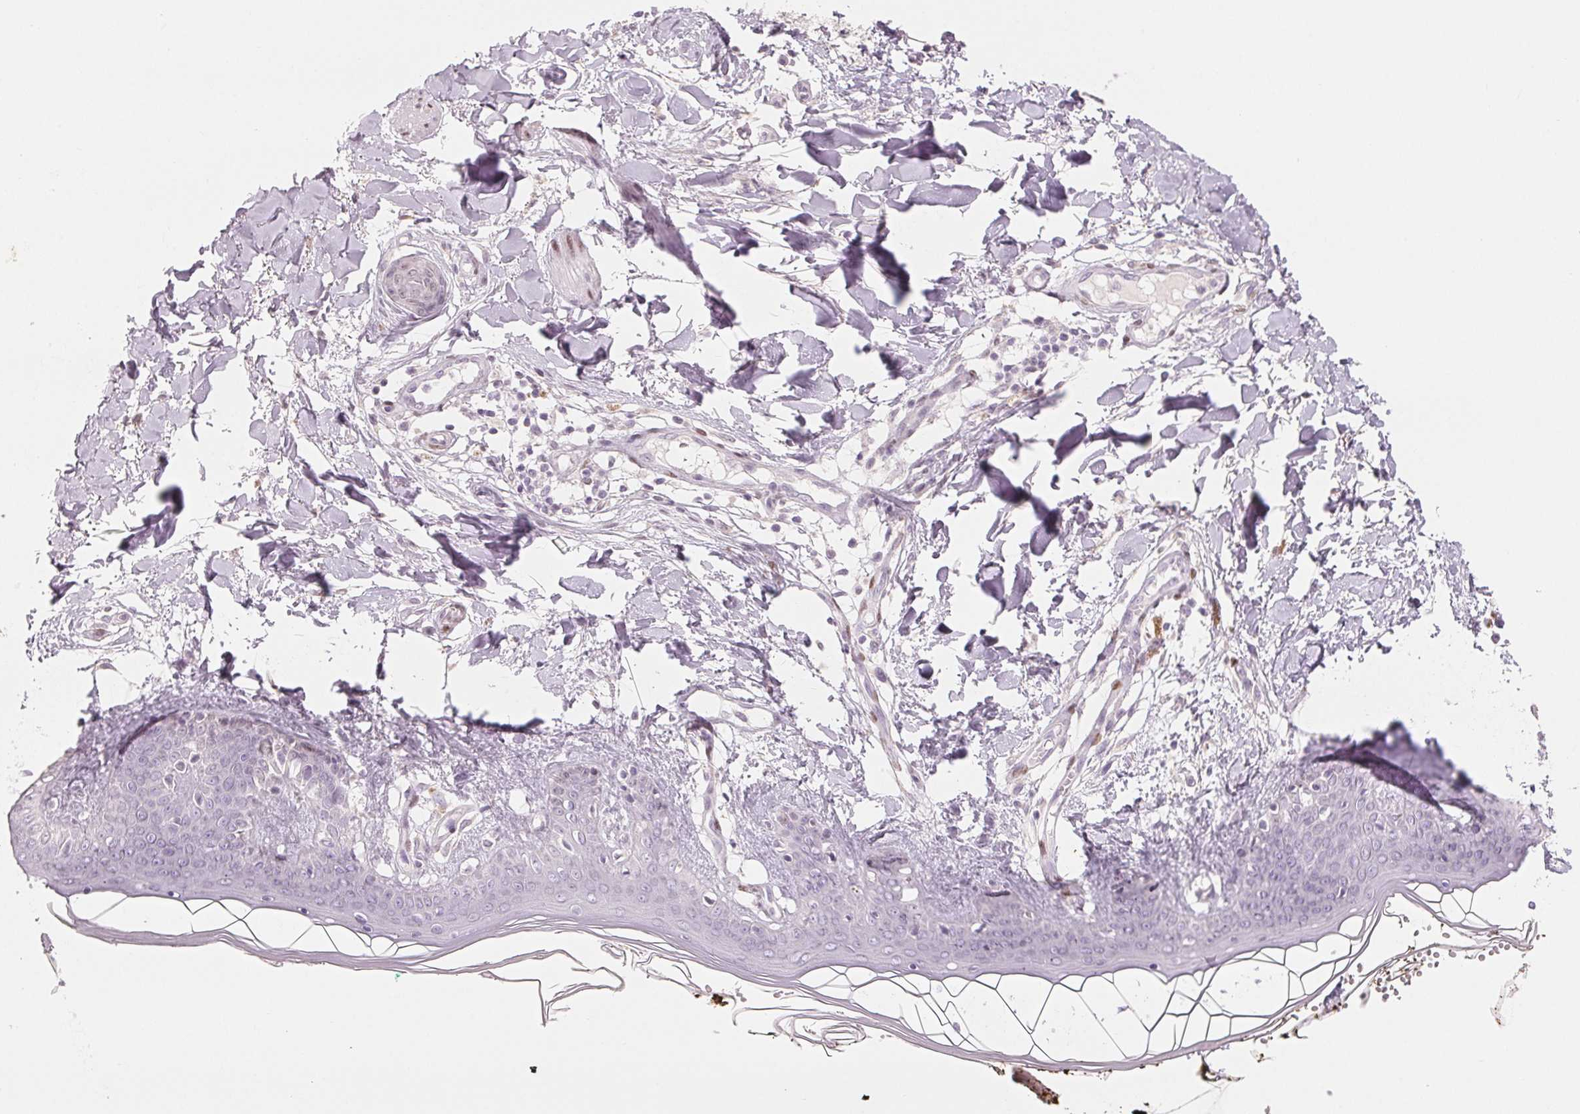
{"staining": {"intensity": "negative", "quantity": "none", "location": "none"}, "tissue": "skin", "cell_type": "Fibroblasts", "image_type": "normal", "snomed": [{"axis": "morphology", "description": "Normal tissue, NOS"}, {"axis": "topography", "description": "Skin"}], "caption": "Skin was stained to show a protein in brown. There is no significant positivity in fibroblasts. (Brightfield microscopy of DAB (3,3'-diaminobenzidine) immunohistochemistry at high magnification).", "gene": "SMARCD3", "patient": {"sex": "female", "age": 34}}